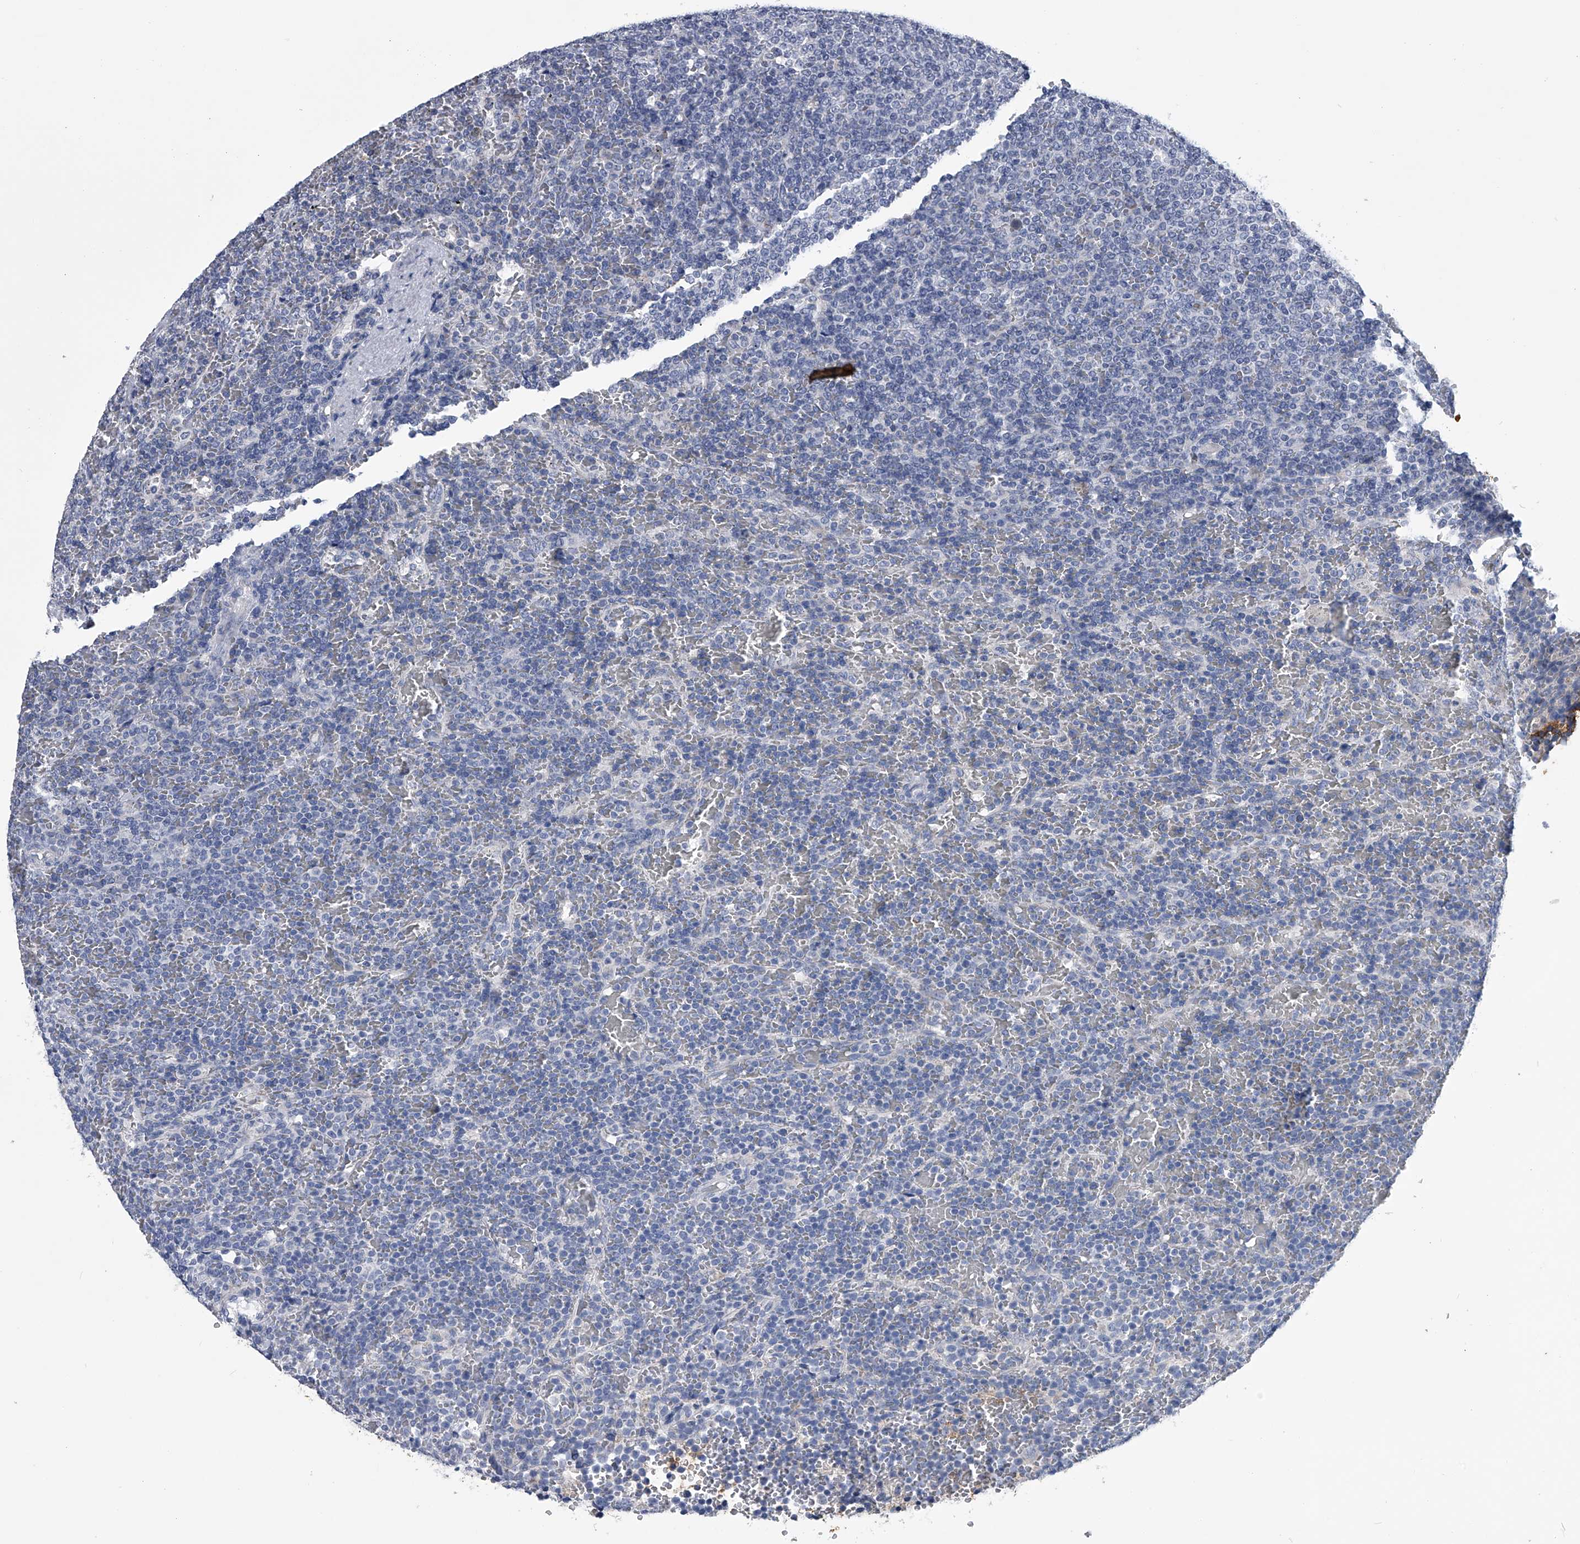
{"staining": {"intensity": "negative", "quantity": "none", "location": "none"}, "tissue": "lymphoma", "cell_type": "Tumor cells", "image_type": "cancer", "snomed": [{"axis": "morphology", "description": "Malignant lymphoma, non-Hodgkin's type, Low grade"}, {"axis": "topography", "description": "Spleen"}], "caption": "This is an IHC photomicrograph of human lymphoma. There is no staining in tumor cells.", "gene": "OAT", "patient": {"sex": "female", "age": 77}}